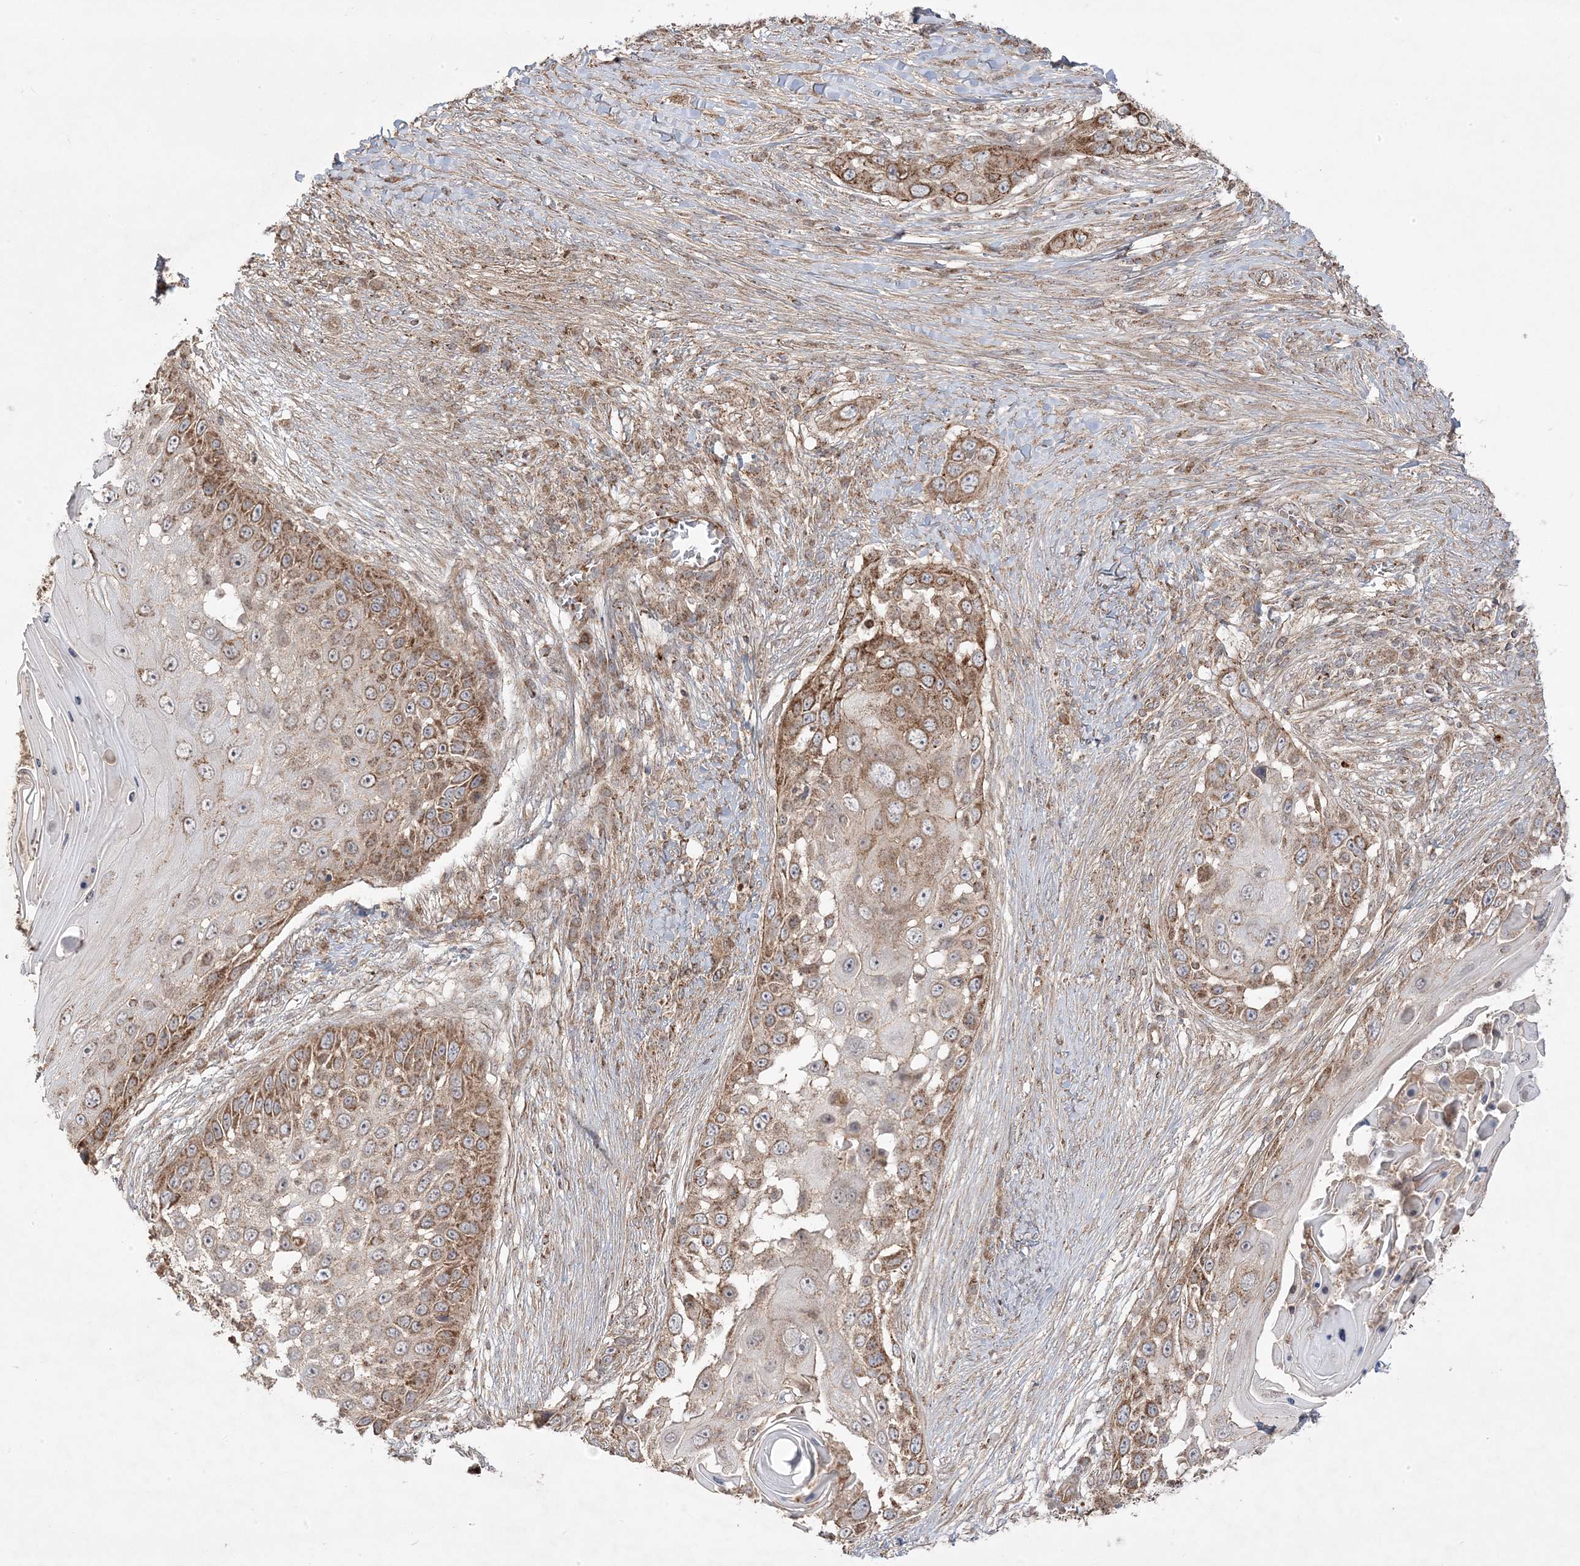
{"staining": {"intensity": "strong", "quantity": ">75%", "location": "cytoplasmic/membranous"}, "tissue": "skin cancer", "cell_type": "Tumor cells", "image_type": "cancer", "snomed": [{"axis": "morphology", "description": "Squamous cell carcinoma, NOS"}, {"axis": "topography", "description": "Skin"}], "caption": "Tumor cells show high levels of strong cytoplasmic/membranous staining in approximately >75% of cells in skin cancer. The staining is performed using DAB brown chromogen to label protein expression. The nuclei are counter-stained blue using hematoxylin.", "gene": "CLUAP1", "patient": {"sex": "female", "age": 44}}